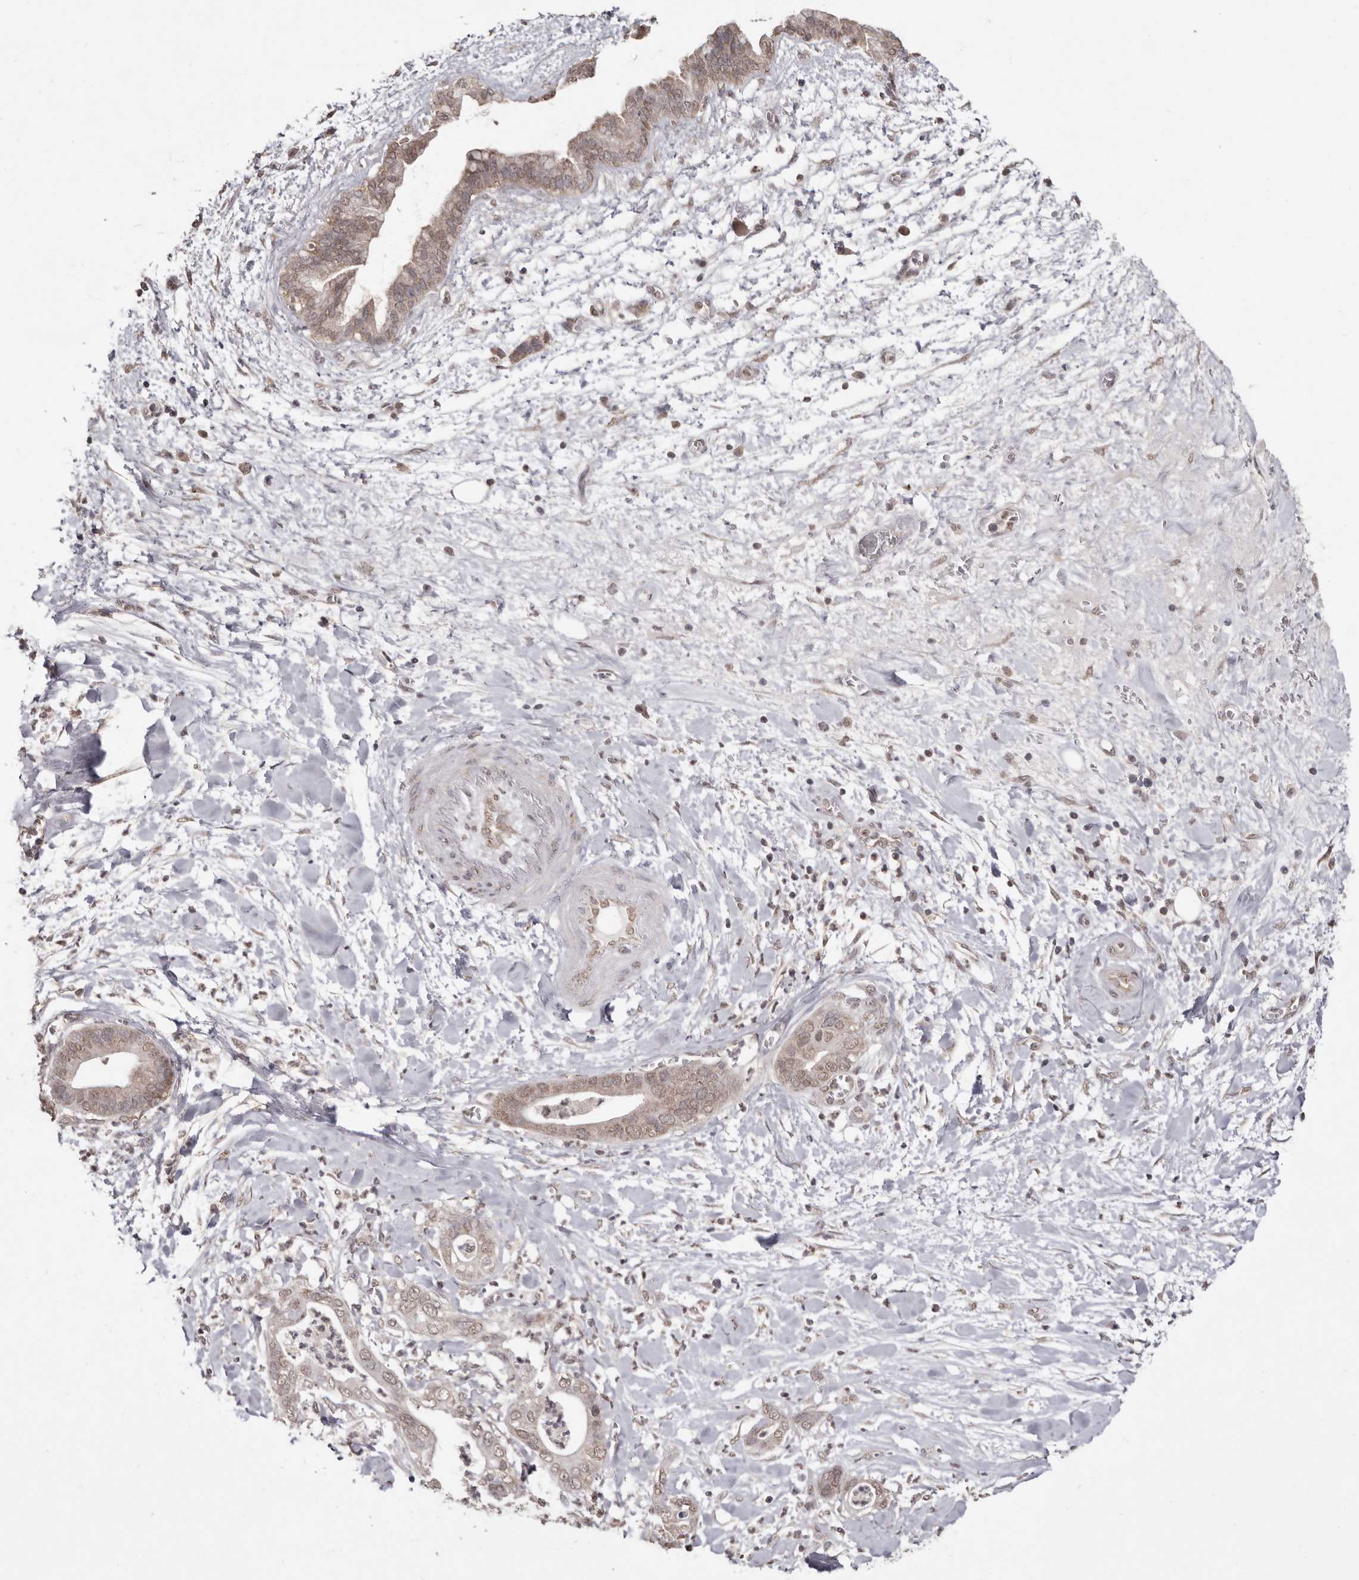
{"staining": {"intensity": "weak", "quantity": ">75%", "location": "nuclear"}, "tissue": "pancreatic cancer", "cell_type": "Tumor cells", "image_type": "cancer", "snomed": [{"axis": "morphology", "description": "Adenocarcinoma, NOS"}, {"axis": "topography", "description": "Pancreas"}], "caption": "The immunohistochemical stain highlights weak nuclear staining in tumor cells of adenocarcinoma (pancreatic) tissue.", "gene": "LINGO2", "patient": {"sex": "female", "age": 78}}